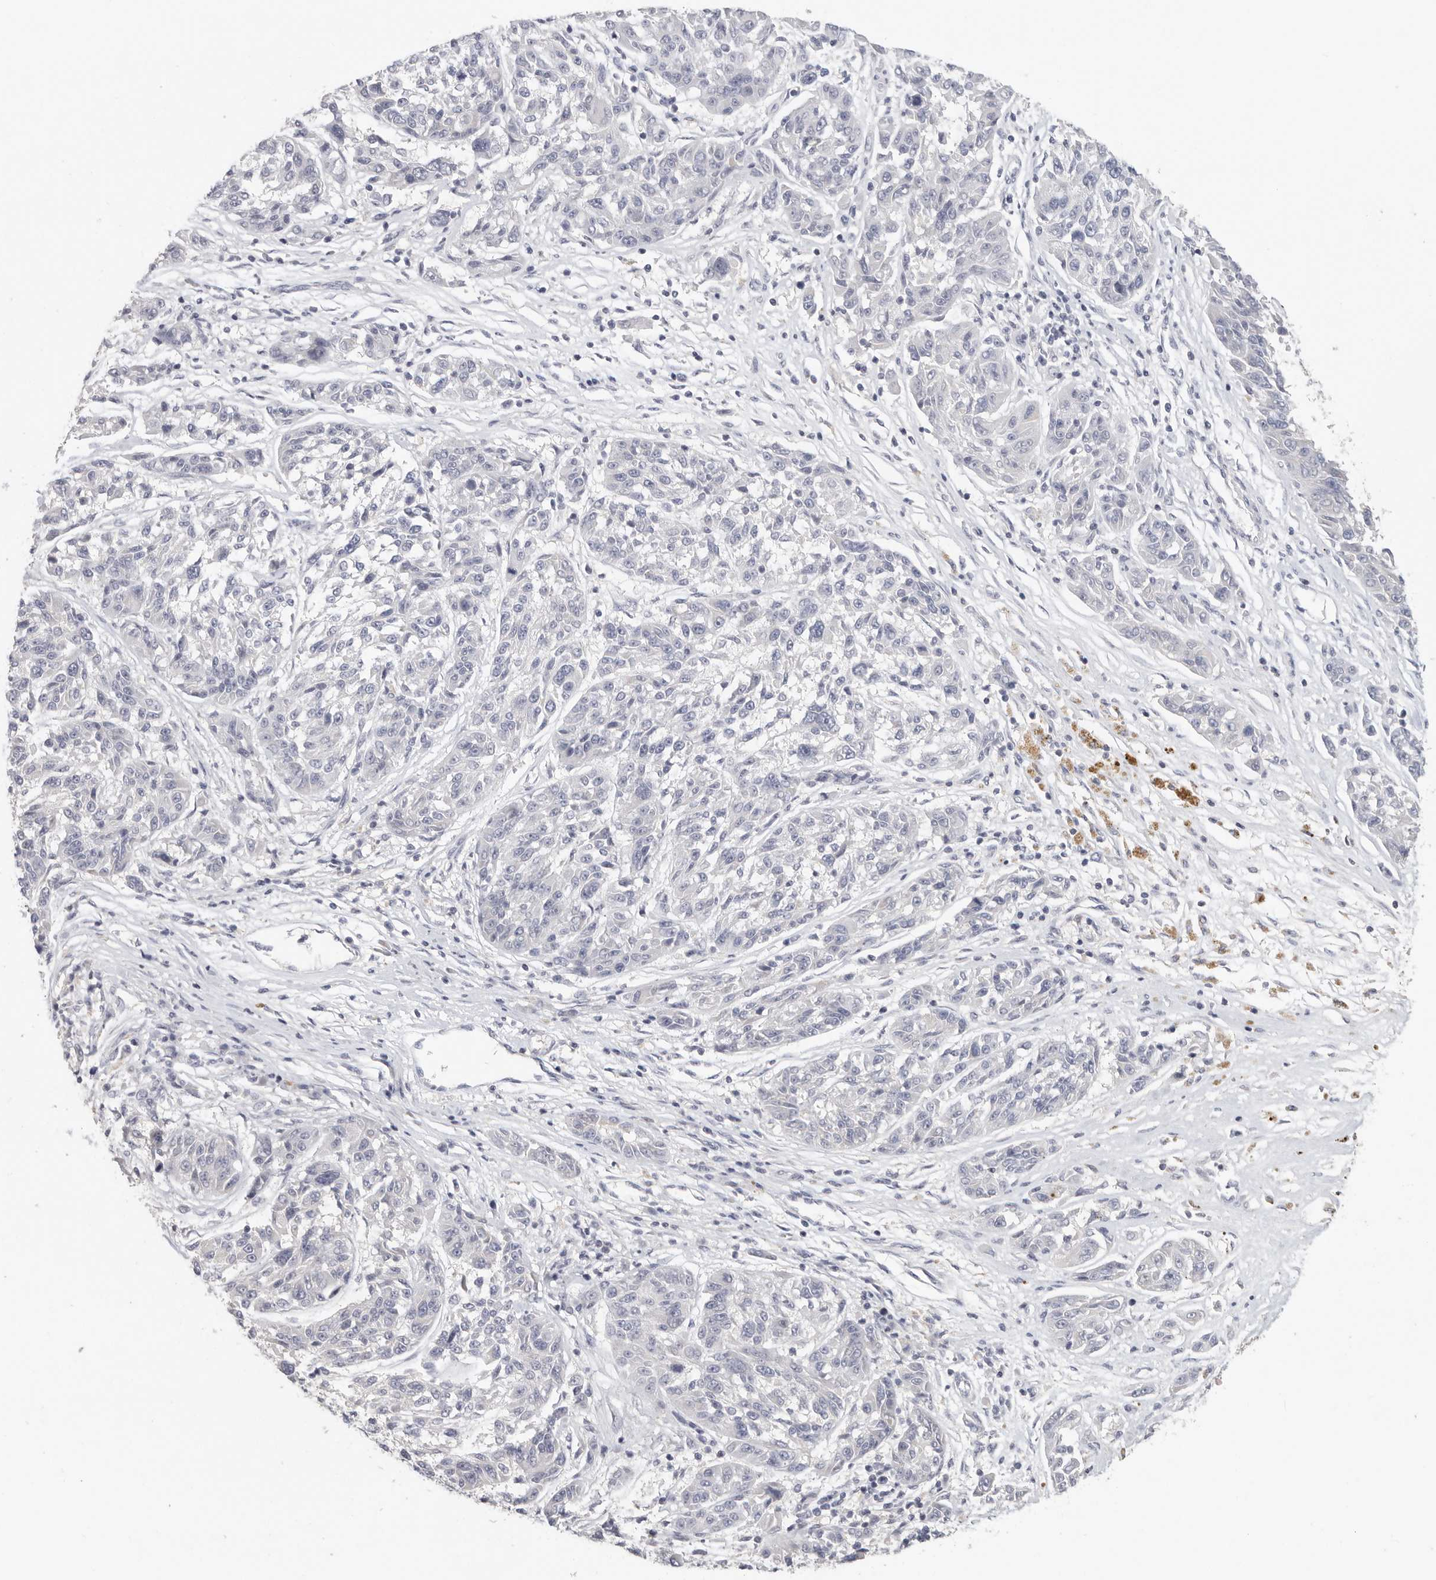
{"staining": {"intensity": "negative", "quantity": "none", "location": "none"}, "tissue": "melanoma", "cell_type": "Tumor cells", "image_type": "cancer", "snomed": [{"axis": "morphology", "description": "Malignant melanoma, NOS"}, {"axis": "topography", "description": "Skin"}], "caption": "Malignant melanoma was stained to show a protein in brown. There is no significant expression in tumor cells. The staining is performed using DAB (3,3'-diaminobenzidine) brown chromogen with nuclei counter-stained in using hematoxylin.", "gene": "DNAJC11", "patient": {"sex": "male", "age": 53}}